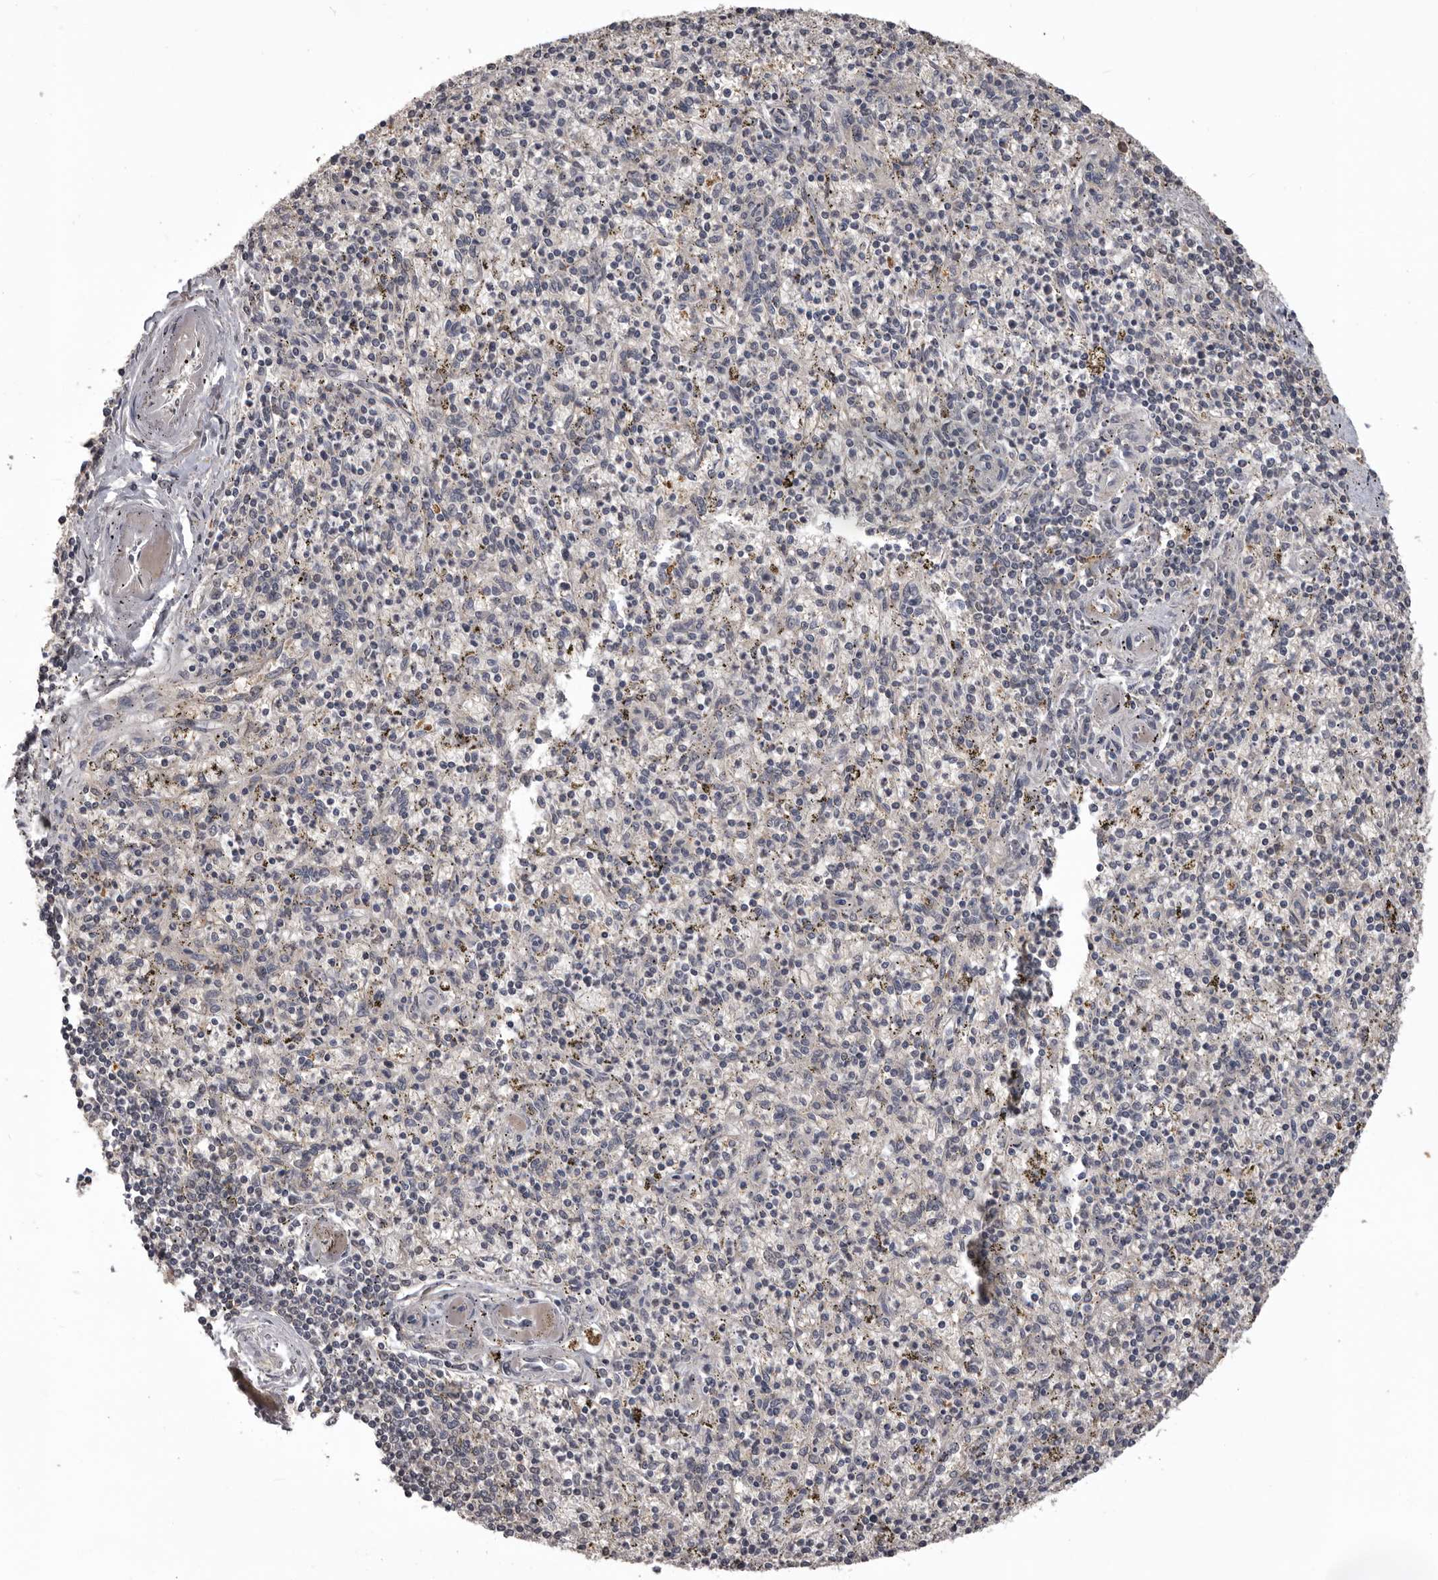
{"staining": {"intensity": "negative", "quantity": "none", "location": "none"}, "tissue": "spleen", "cell_type": "Cells in red pulp", "image_type": "normal", "snomed": [{"axis": "morphology", "description": "Normal tissue, NOS"}, {"axis": "topography", "description": "Spleen"}], "caption": "Spleen was stained to show a protein in brown. There is no significant positivity in cells in red pulp. The staining is performed using DAB (3,3'-diaminobenzidine) brown chromogen with nuclei counter-stained in using hematoxylin.", "gene": "MDH1", "patient": {"sex": "male", "age": 72}}